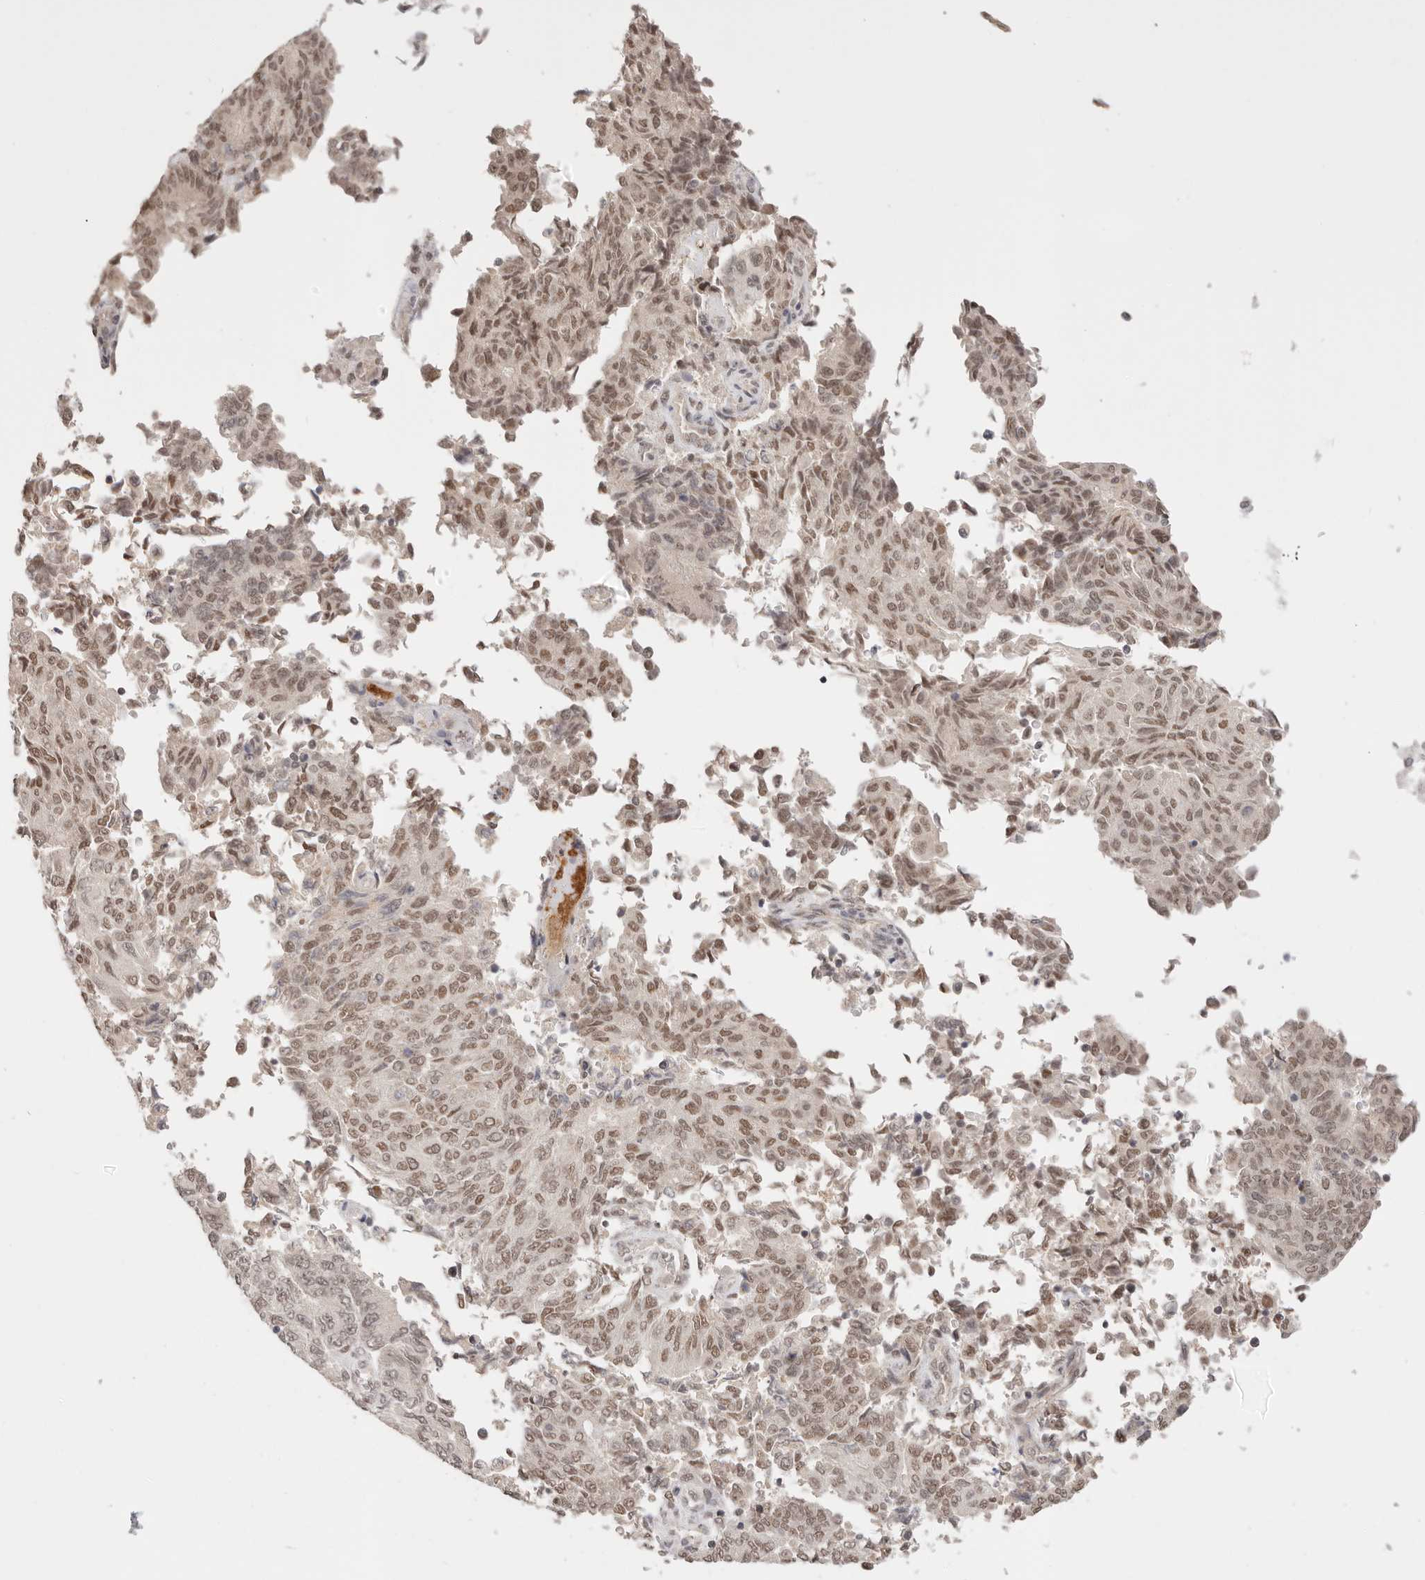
{"staining": {"intensity": "moderate", "quantity": ">75%", "location": "nuclear"}, "tissue": "endometrial cancer", "cell_type": "Tumor cells", "image_type": "cancer", "snomed": [{"axis": "morphology", "description": "Adenocarcinoma, NOS"}, {"axis": "topography", "description": "Endometrium"}], "caption": "The histopathology image reveals a brown stain indicating the presence of a protein in the nuclear of tumor cells in adenocarcinoma (endometrial). (DAB = brown stain, brightfield microscopy at high magnification).", "gene": "RFC3", "patient": {"sex": "female", "age": 80}}